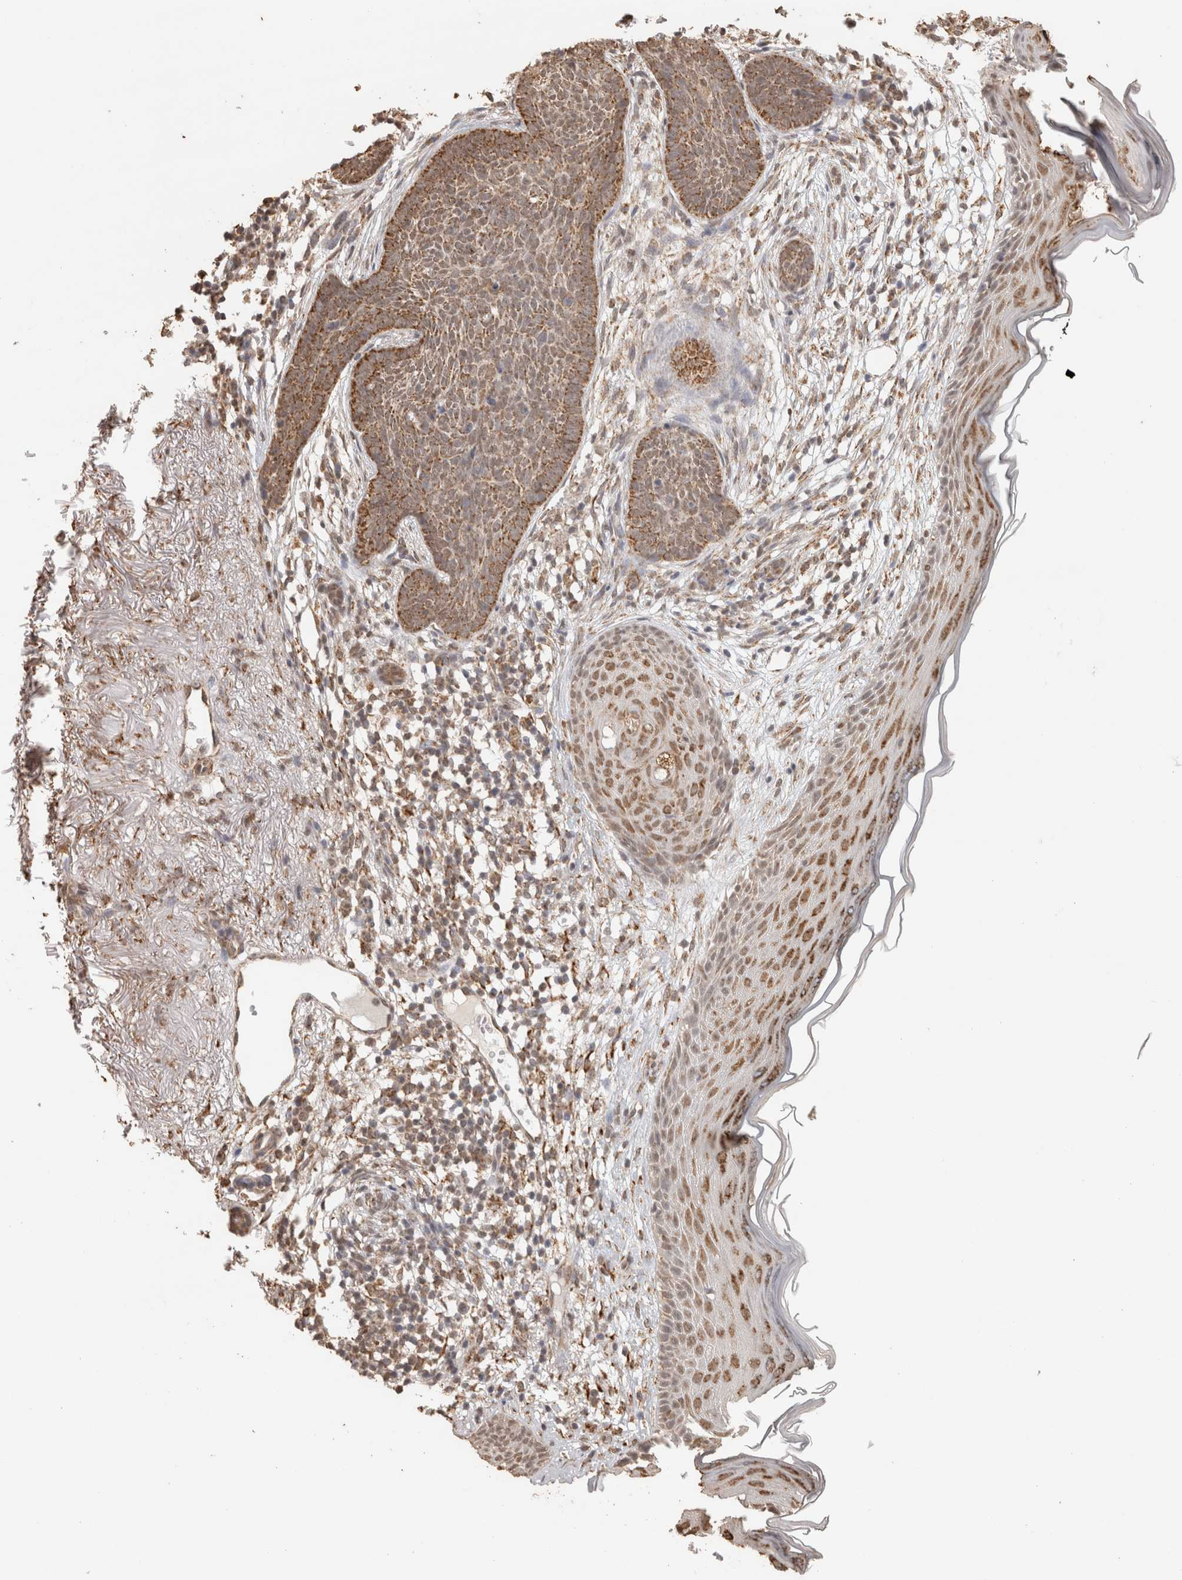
{"staining": {"intensity": "moderate", "quantity": ">75%", "location": "cytoplasmic/membranous"}, "tissue": "skin cancer", "cell_type": "Tumor cells", "image_type": "cancer", "snomed": [{"axis": "morphology", "description": "Basal cell carcinoma"}, {"axis": "topography", "description": "Skin"}], "caption": "About >75% of tumor cells in human basal cell carcinoma (skin) display moderate cytoplasmic/membranous protein positivity as visualized by brown immunohistochemical staining.", "gene": "BNIP3L", "patient": {"sex": "female", "age": 70}}